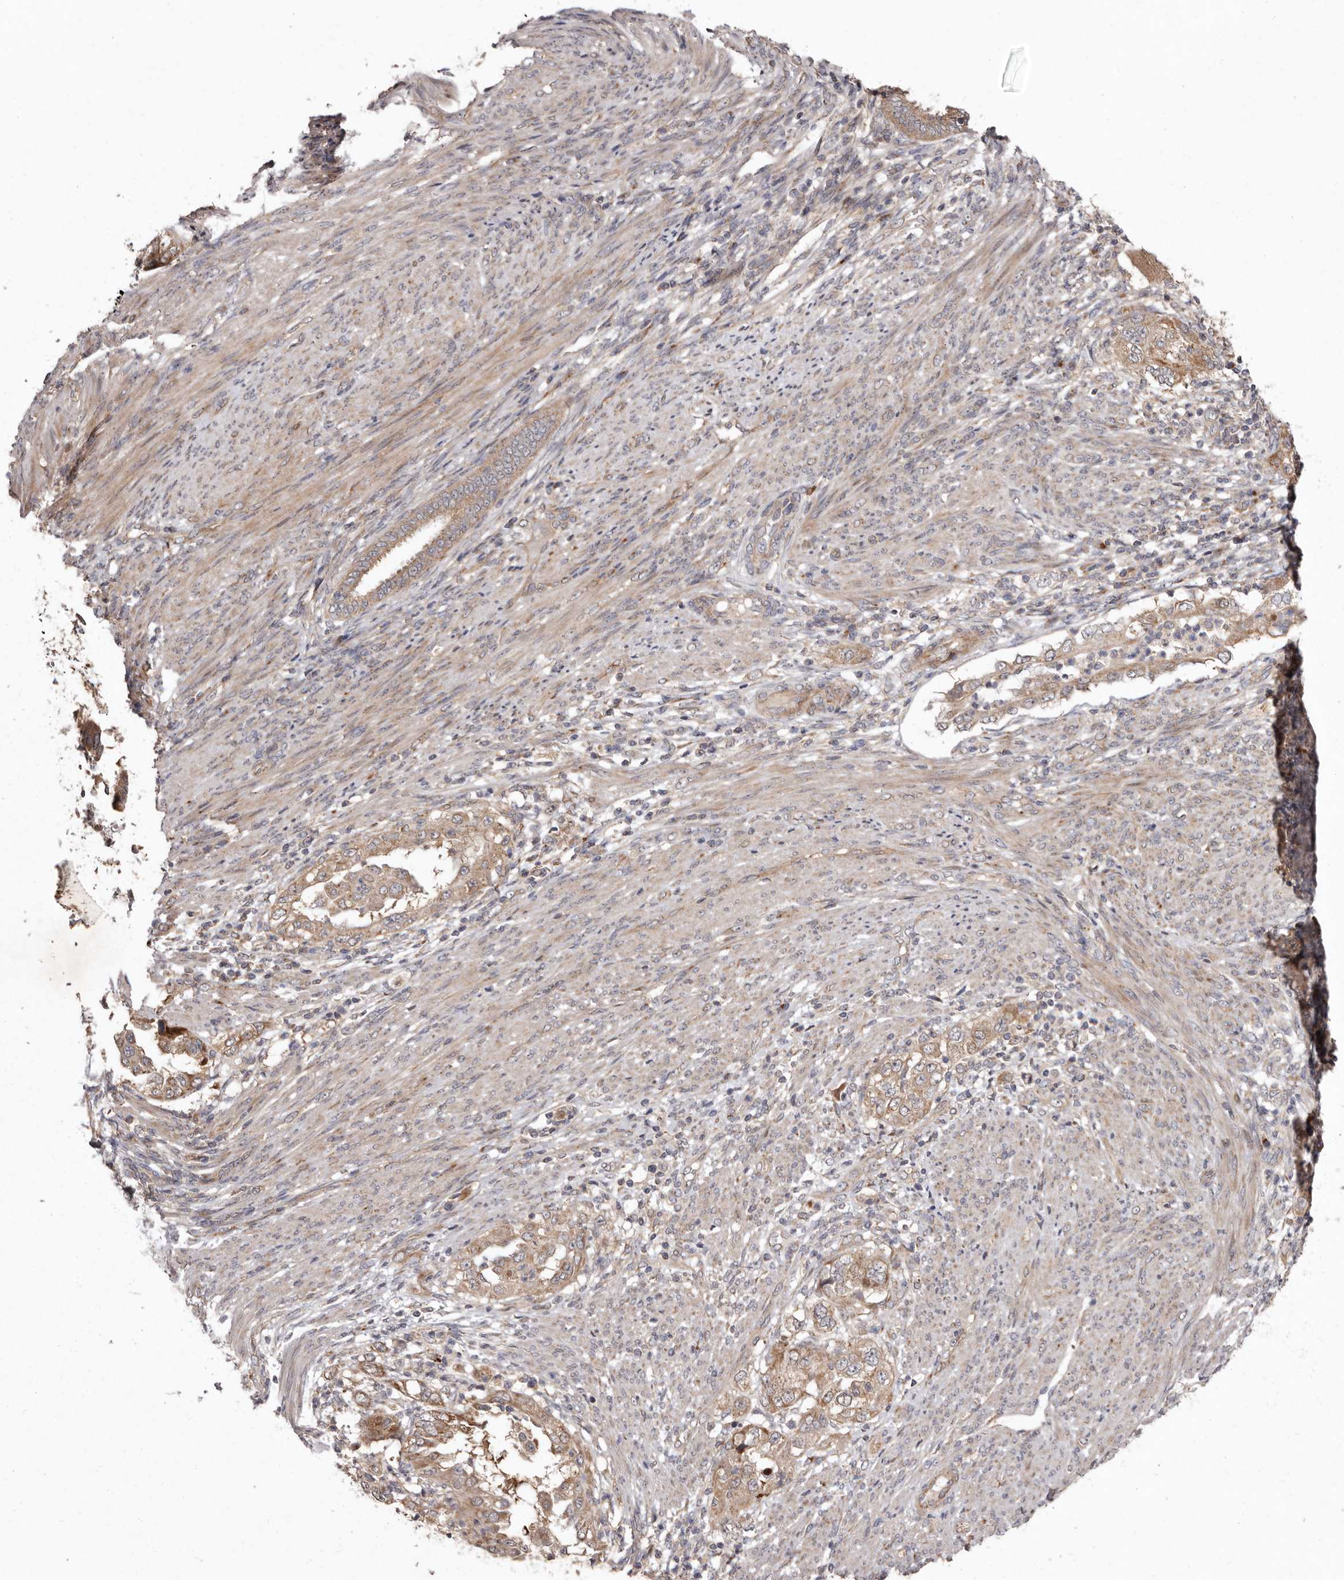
{"staining": {"intensity": "moderate", "quantity": ">75%", "location": "cytoplasmic/membranous"}, "tissue": "endometrial cancer", "cell_type": "Tumor cells", "image_type": "cancer", "snomed": [{"axis": "morphology", "description": "Adenocarcinoma, NOS"}, {"axis": "topography", "description": "Endometrium"}], "caption": "There is medium levels of moderate cytoplasmic/membranous staining in tumor cells of adenocarcinoma (endometrial), as demonstrated by immunohistochemical staining (brown color).", "gene": "FLAD1", "patient": {"sex": "female", "age": 85}}